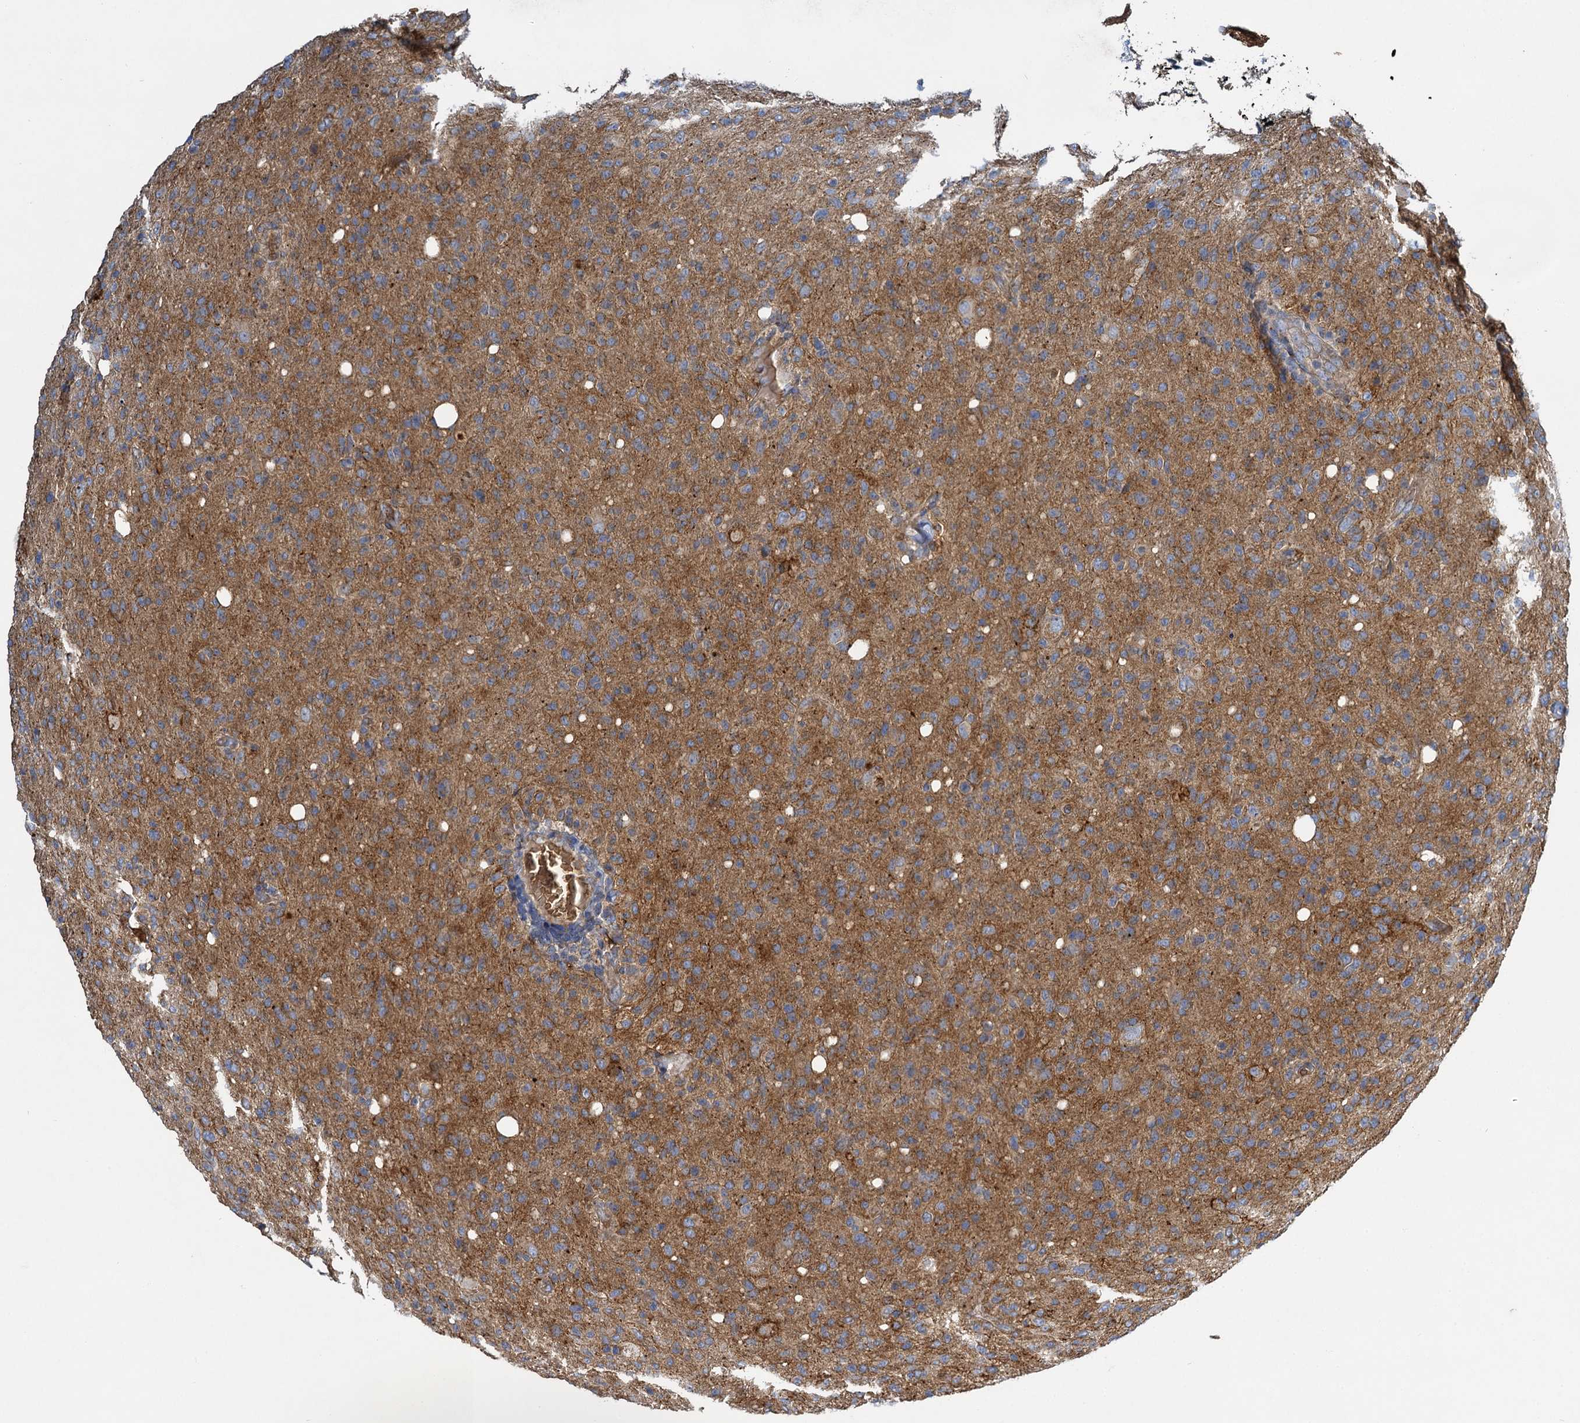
{"staining": {"intensity": "moderate", "quantity": ">75%", "location": "cytoplasmic/membranous"}, "tissue": "glioma", "cell_type": "Tumor cells", "image_type": "cancer", "snomed": [{"axis": "morphology", "description": "Glioma, malignant, High grade"}, {"axis": "topography", "description": "Brain"}], "caption": "DAB immunohistochemical staining of human malignant high-grade glioma shows moderate cytoplasmic/membranous protein positivity in about >75% of tumor cells.", "gene": "BCS1L", "patient": {"sex": "female", "age": 57}}